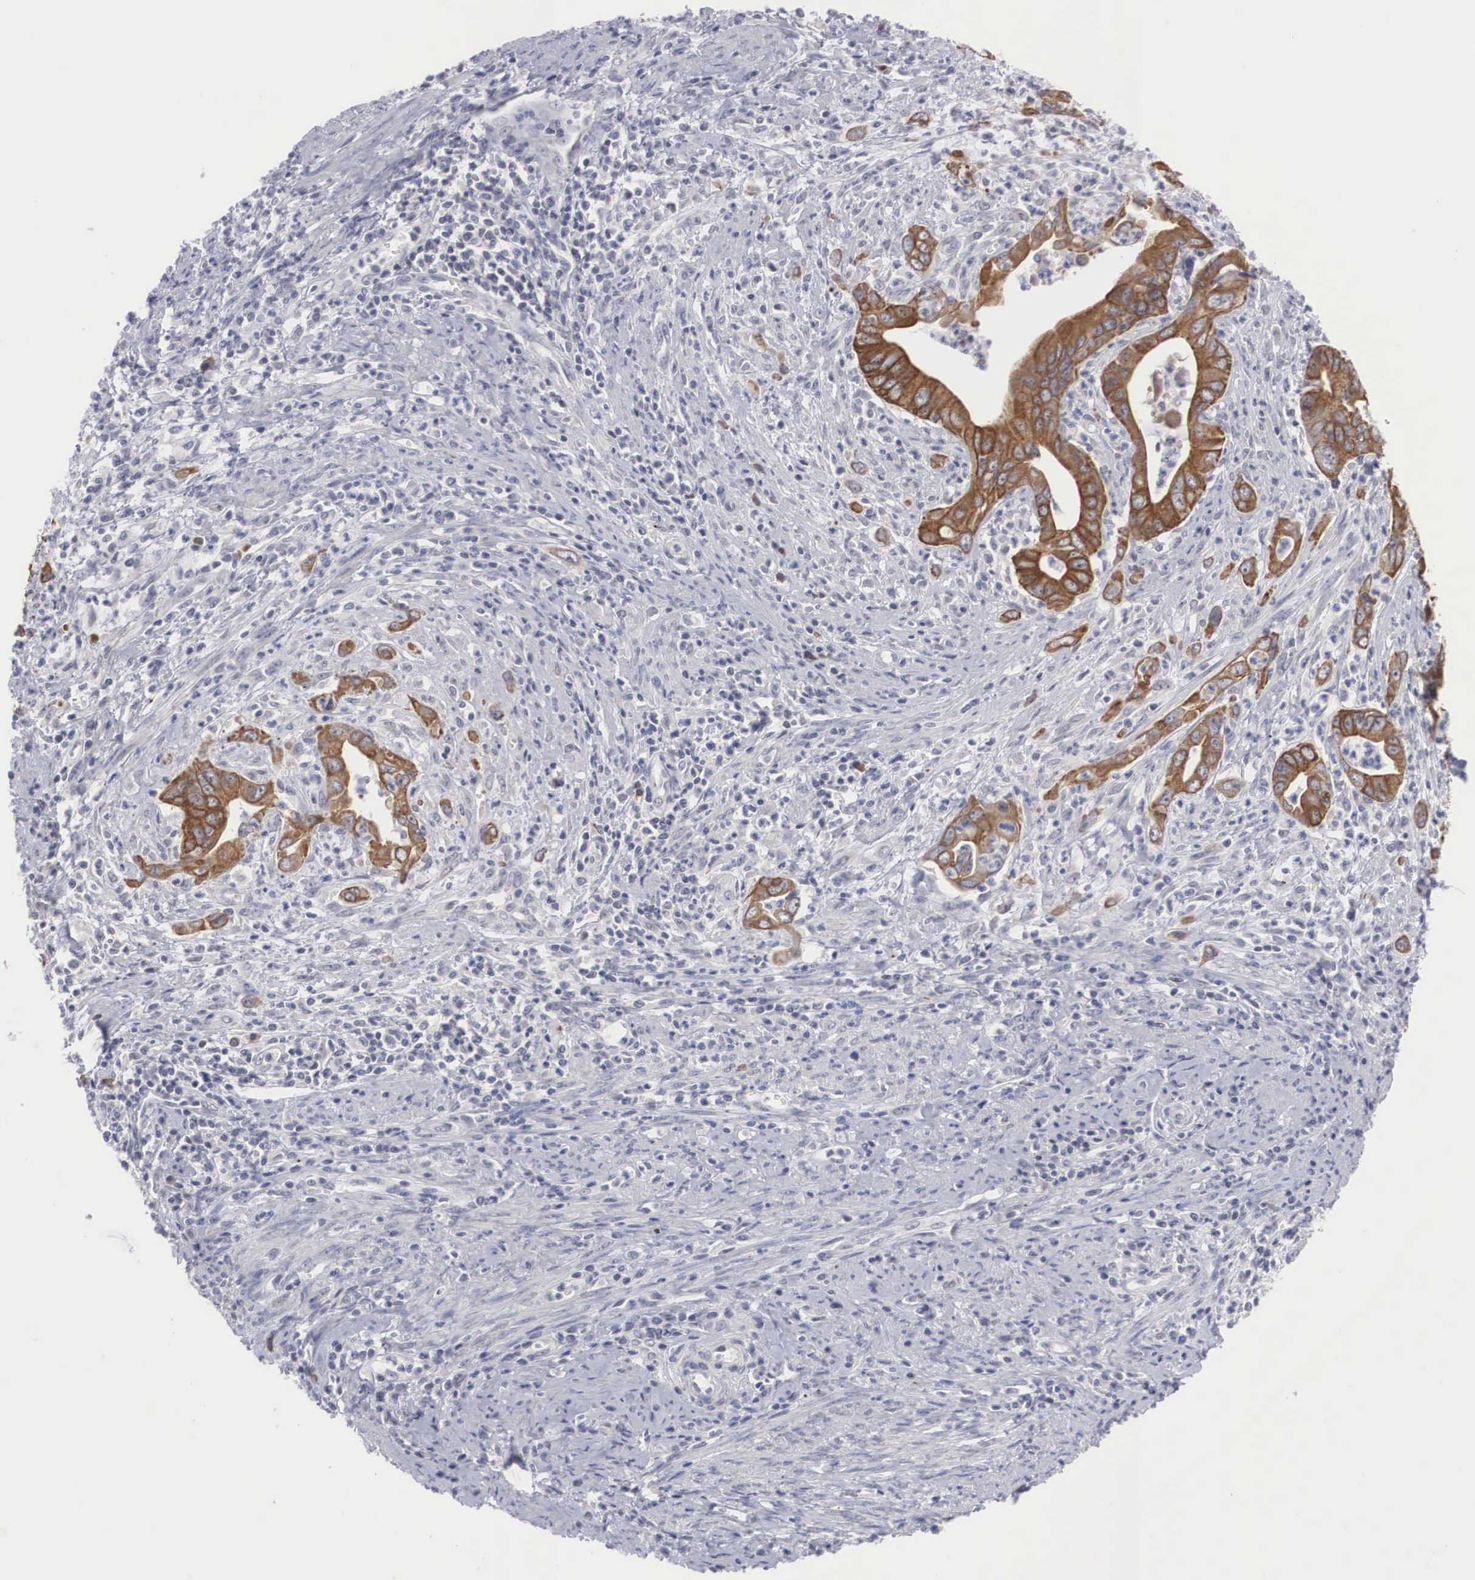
{"staining": {"intensity": "moderate", "quantity": "<25%", "location": "cytoplasmic/membranous"}, "tissue": "cervical cancer", "cell_type": "Tumor cells", "image_type": "cancer", "snomed": [{"axis": "morphology", "description": "Normal tissue, NOS"}, {"axis": "morphology", "description": "Adenocarcinoma, NOS"}, {"axis": "topography", "description": "Cervix"}], "caption": "Immunohistochemistry micrograph of human cervical cancer (adenocarcinoma) stained for a protein (brown), which displays low levels of moderate cytoplasmic/membranous staining in about <25% of tumor cells.", "gene": "WDR89", "patient": {"sex": "female", "age": 34}}